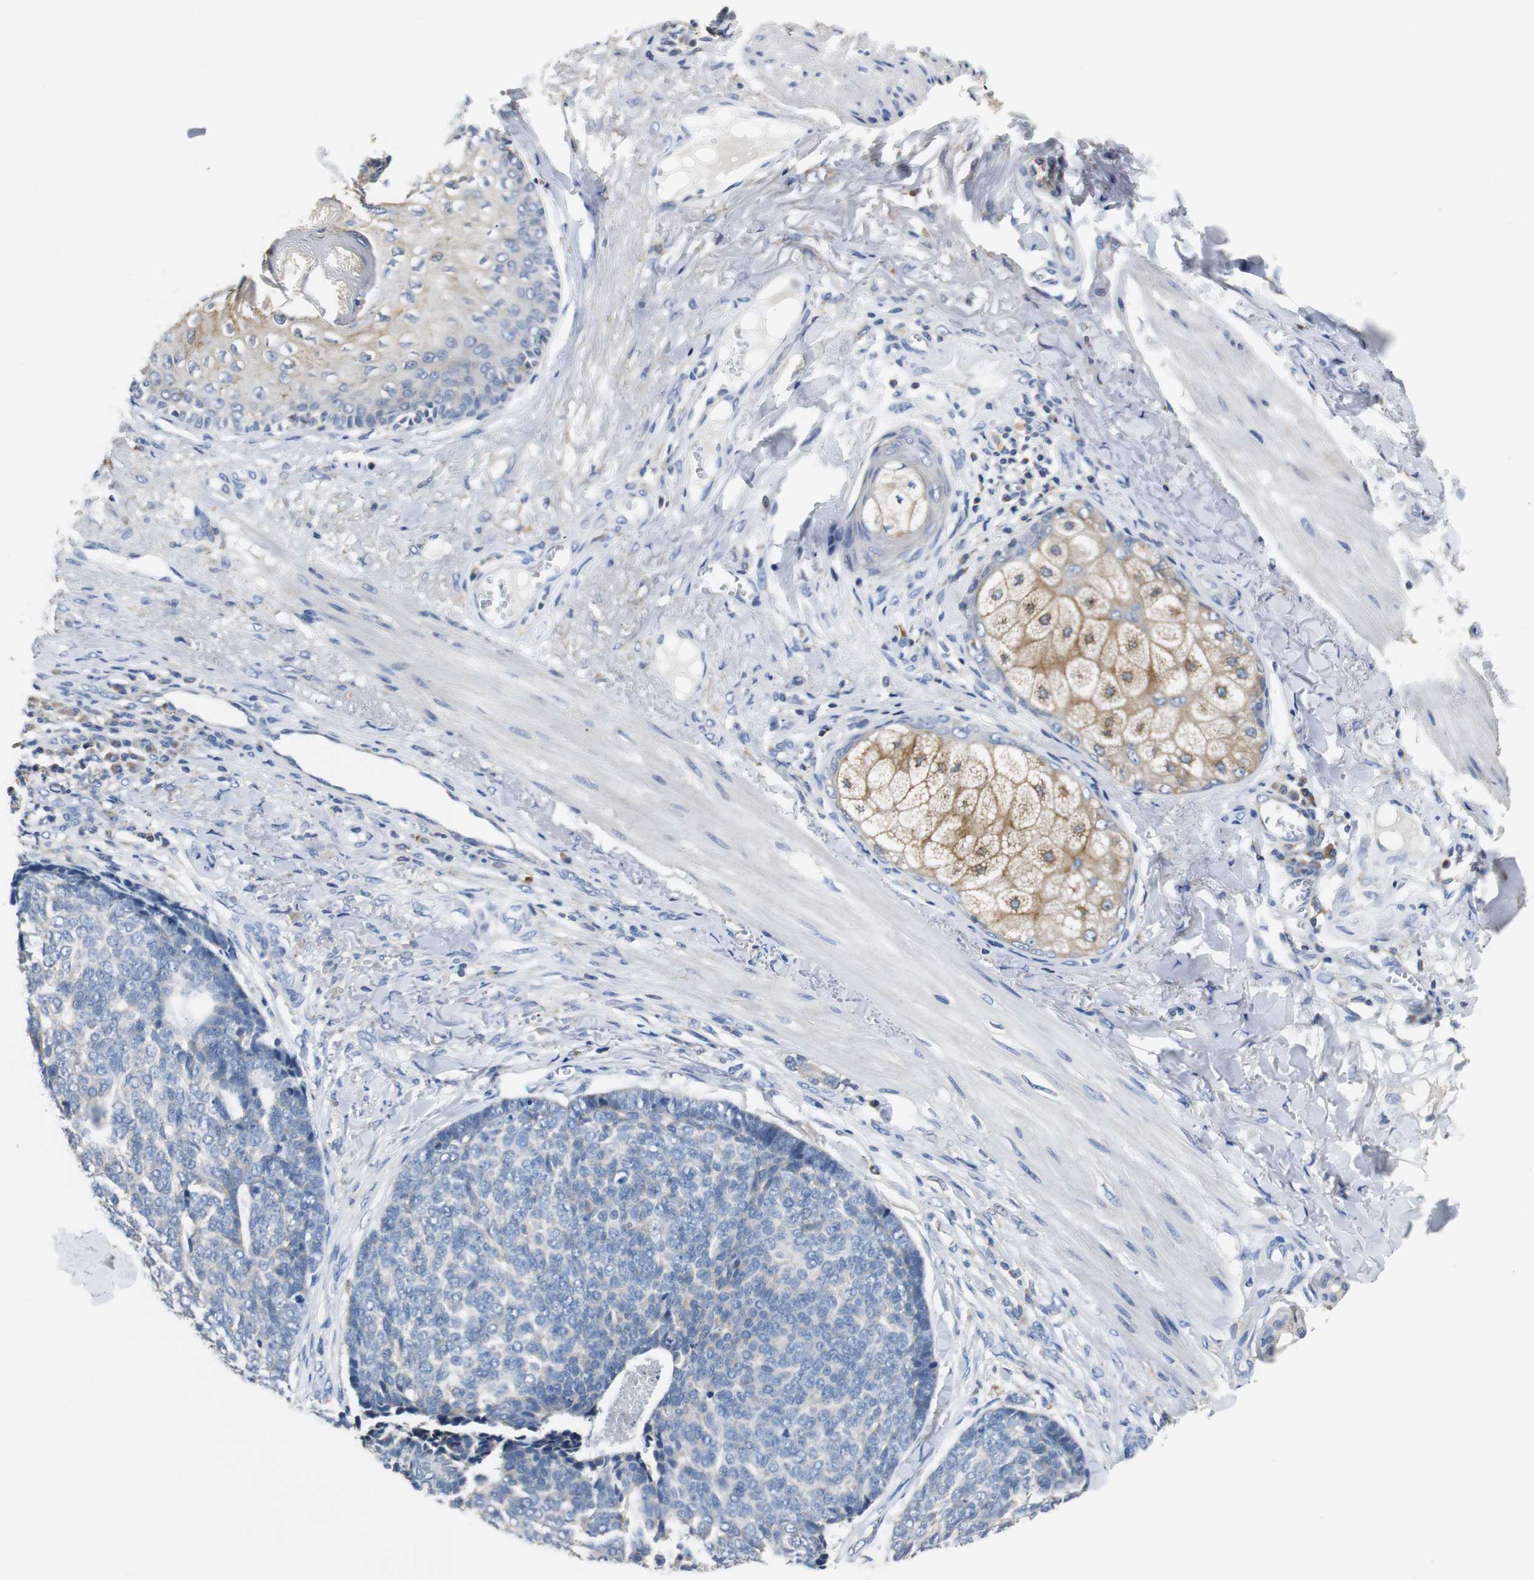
{"staining": {"intensity": "negative", "quantity": "none", "location": "none"}, "tissue": "skin cancer", "cell_type": "Tumor cells", "image_type": "cancer", "snomed": [{"axis": "morphology", "description": "Basal cell carcinoma"}, {"axis": "topography", "description": "Skin"}], "caption": "The IHC photomicrograph has no significant expression in tumor cells of skin basal cell carcinoma tissue.", "gene": "VAMP8", "patient": {"sex": "male", "age": 84}}